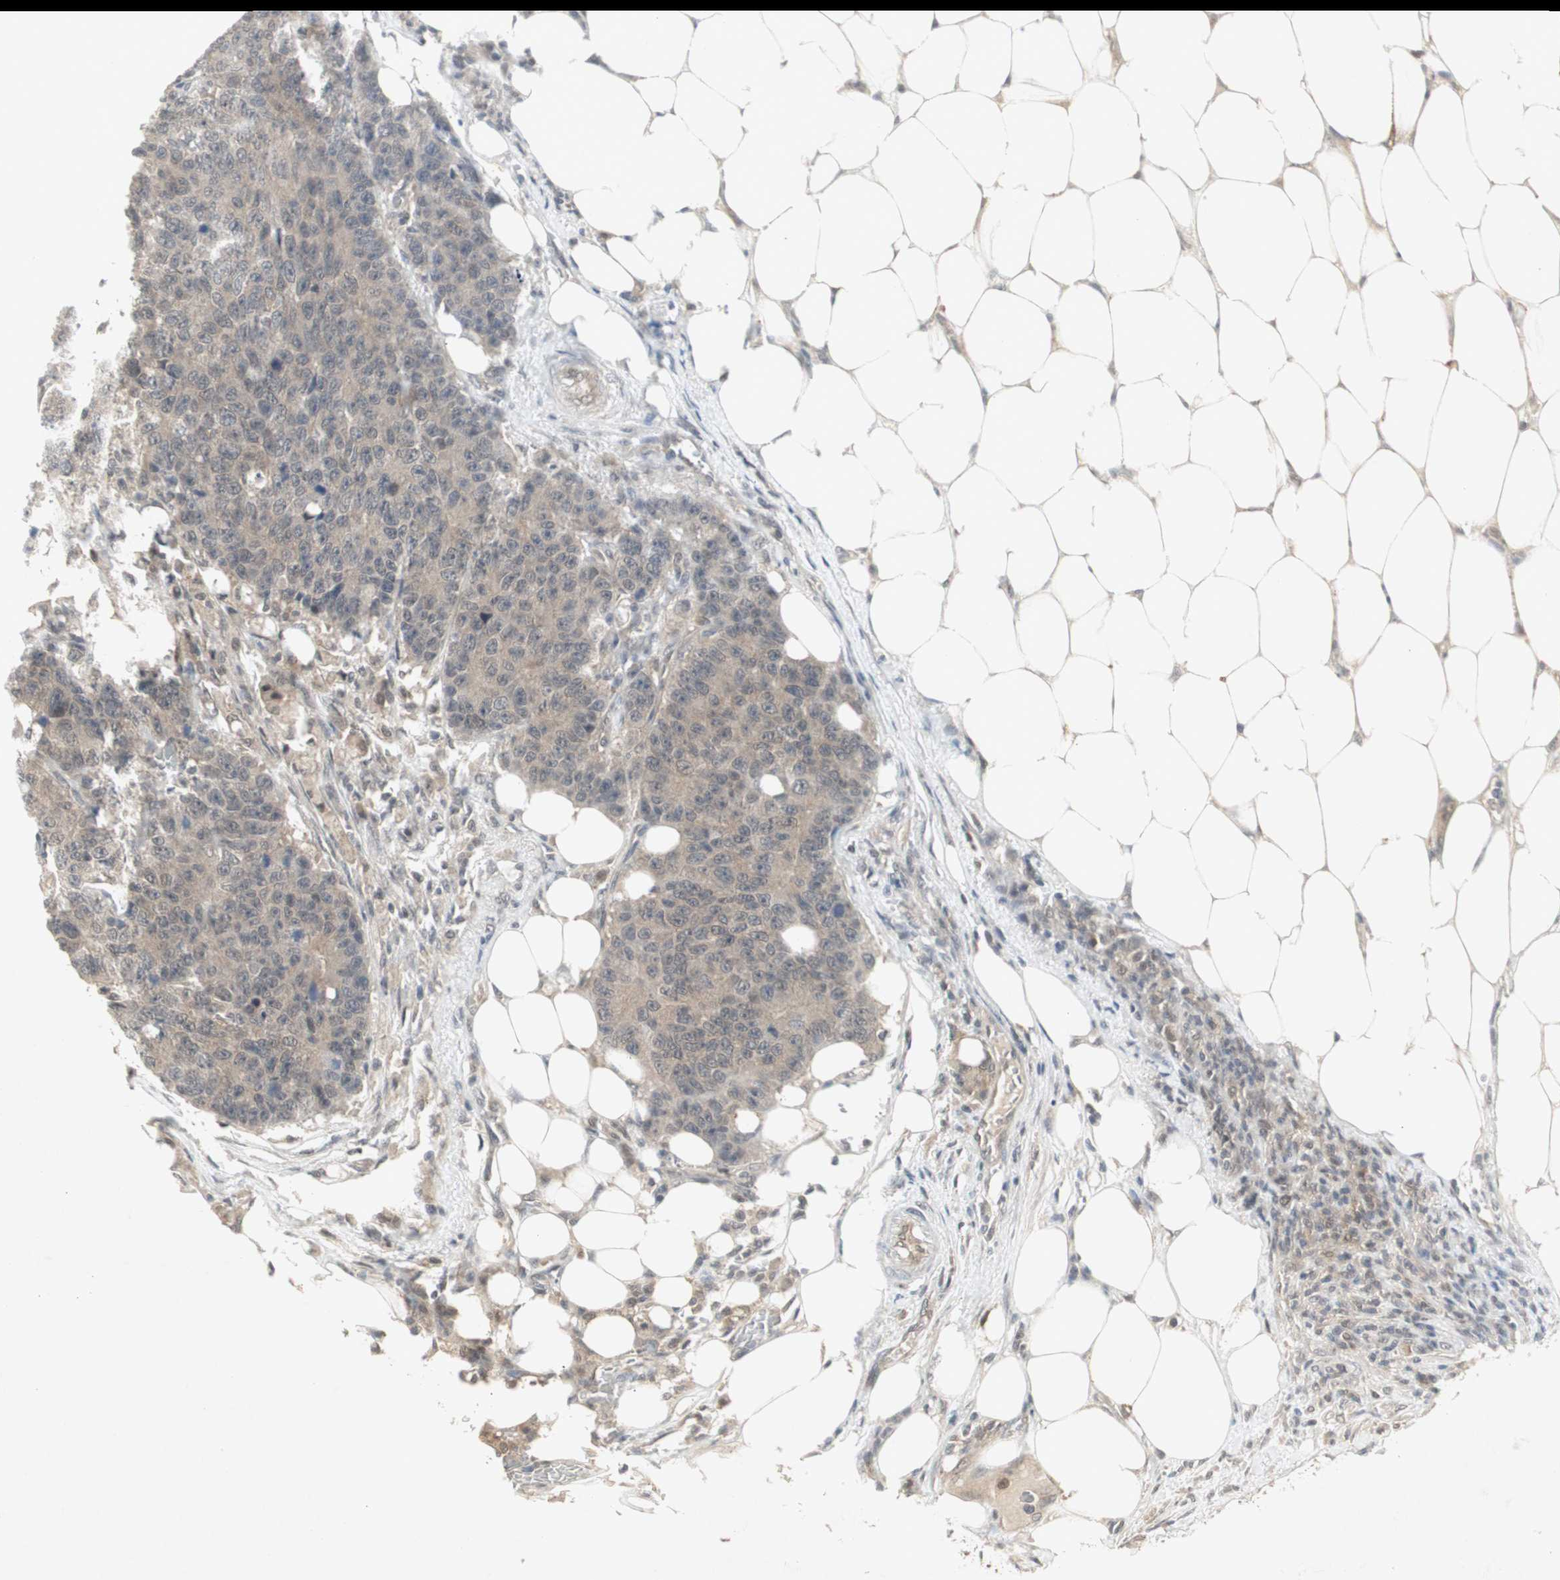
{"staining": {"intensity": "weak", "quantity": ">75%", "location": "cytoplasmic/membranous"}, "tissue": "colorectal cancer", "cell_type": "Tumor cells", "image_type": "cancer", "snomed": [{"axis": "morphology", "description": "Adenocarcinoma, NOS"}, {"axis": "topography", "description": "Colon"}], "caption": "Adenocarcinoma (colorectal) stained with immunohistochemistry (IHC) shows weak cytoplasmic/membranous expression in about >75% of tumor cells. Nuclei are stained in blue.", "gene": "PTPA", "patient": {"sex": "female", "age": 86}}